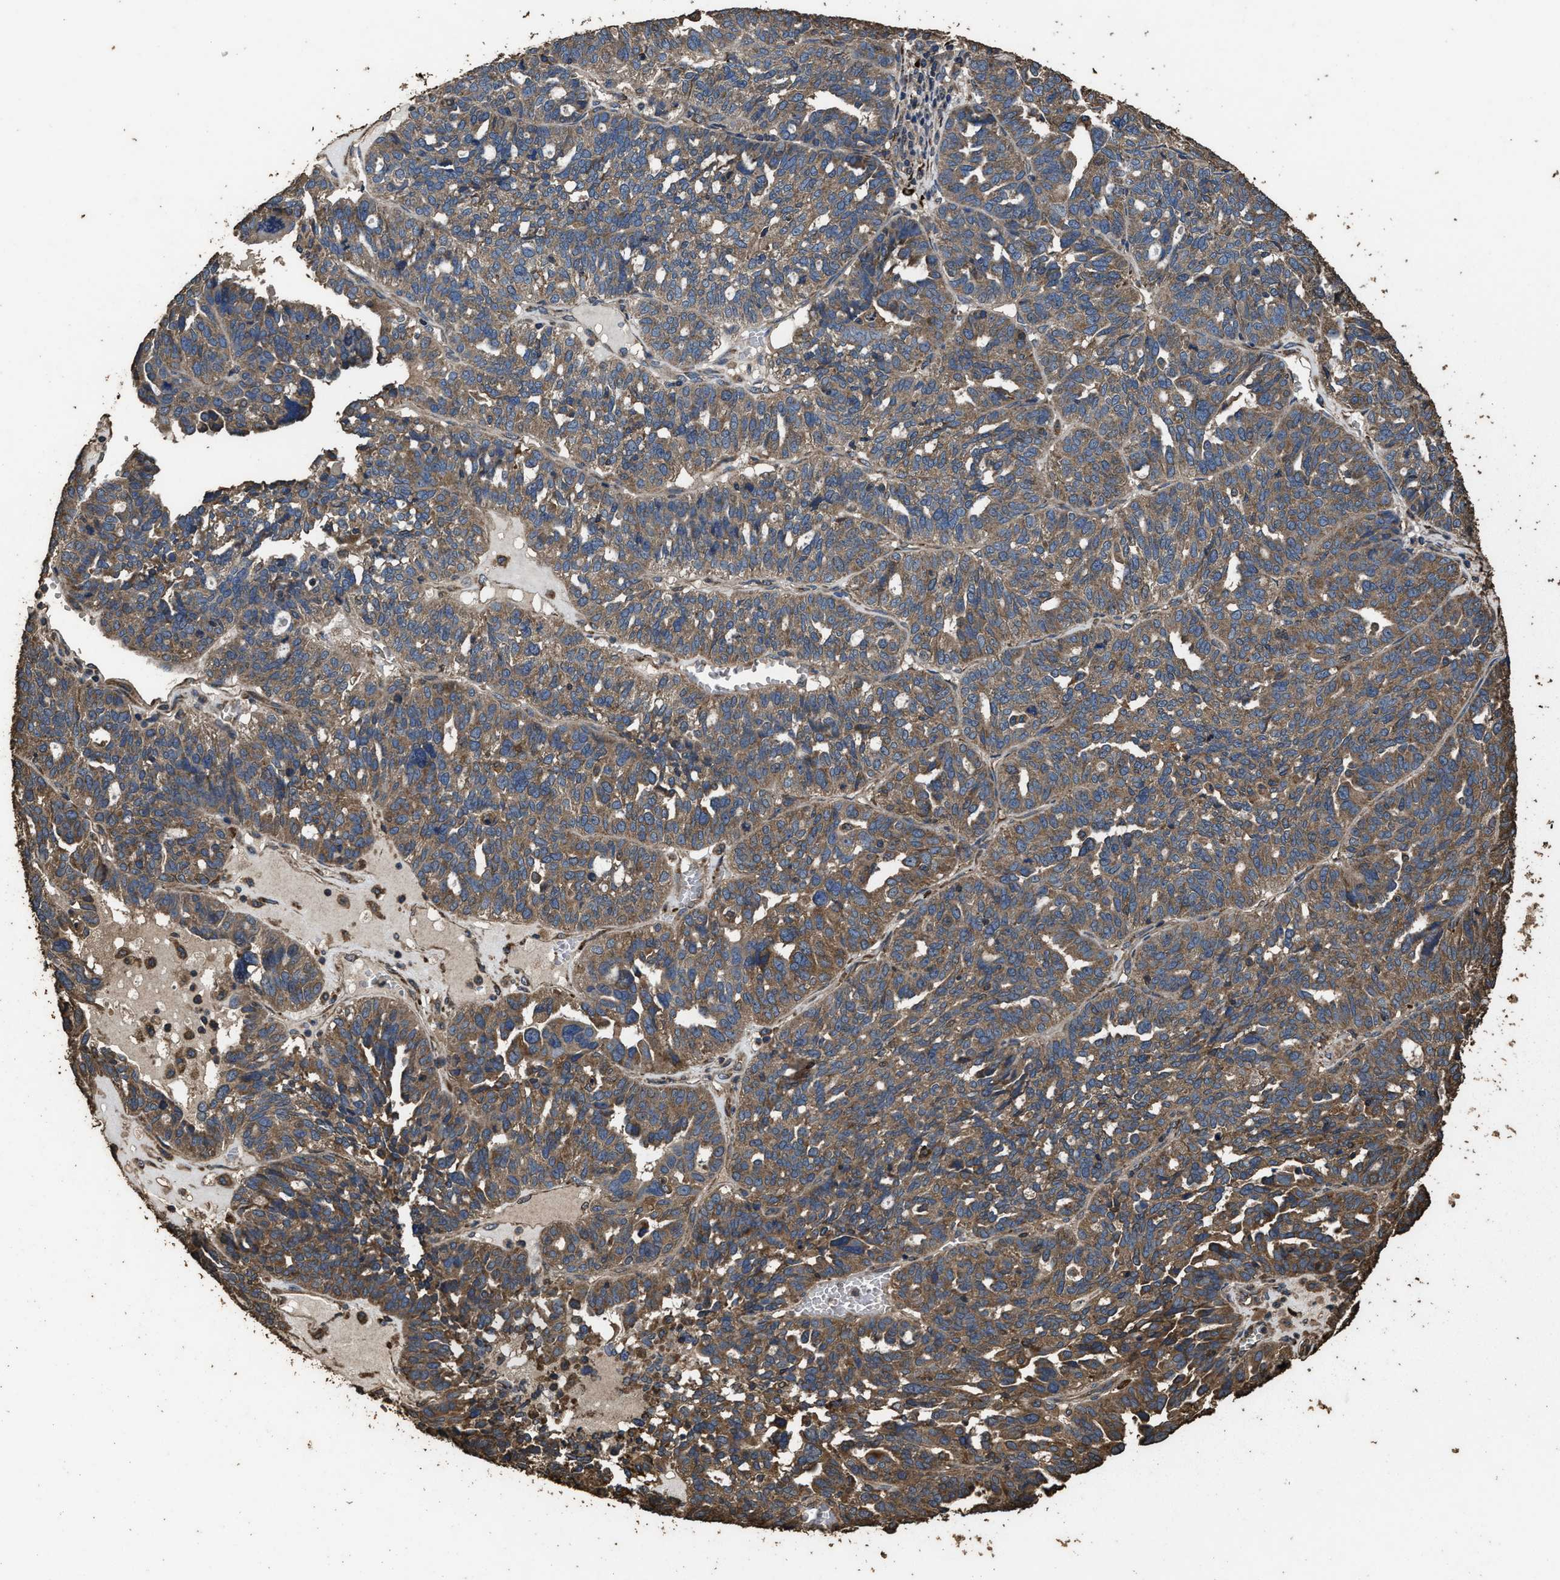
{"staining": {"intensity": "moderate", "quantity": ">75%", "location": "cytoplasmic/membranous"}, "tissue": "ovarian cancer", "cell_type": "Tumor cells", "image_type": "cancer", "snomed": [{"axis": "morphology", "description": "Cystadenocarcinoma, serous, NOS"}, {"axis": "topography", "description": "Ovary"}], "caption": "A brown stain labels moderate cytoplasmic/membranous expression of a protein in human ovarian serous cystadenocarcinoma tumor cells. (brown staining indicates protein expression, while blue staining denotes nuclei).", "gene": "ZMYND19", "patient": {"sex": "female", "age": 59}}